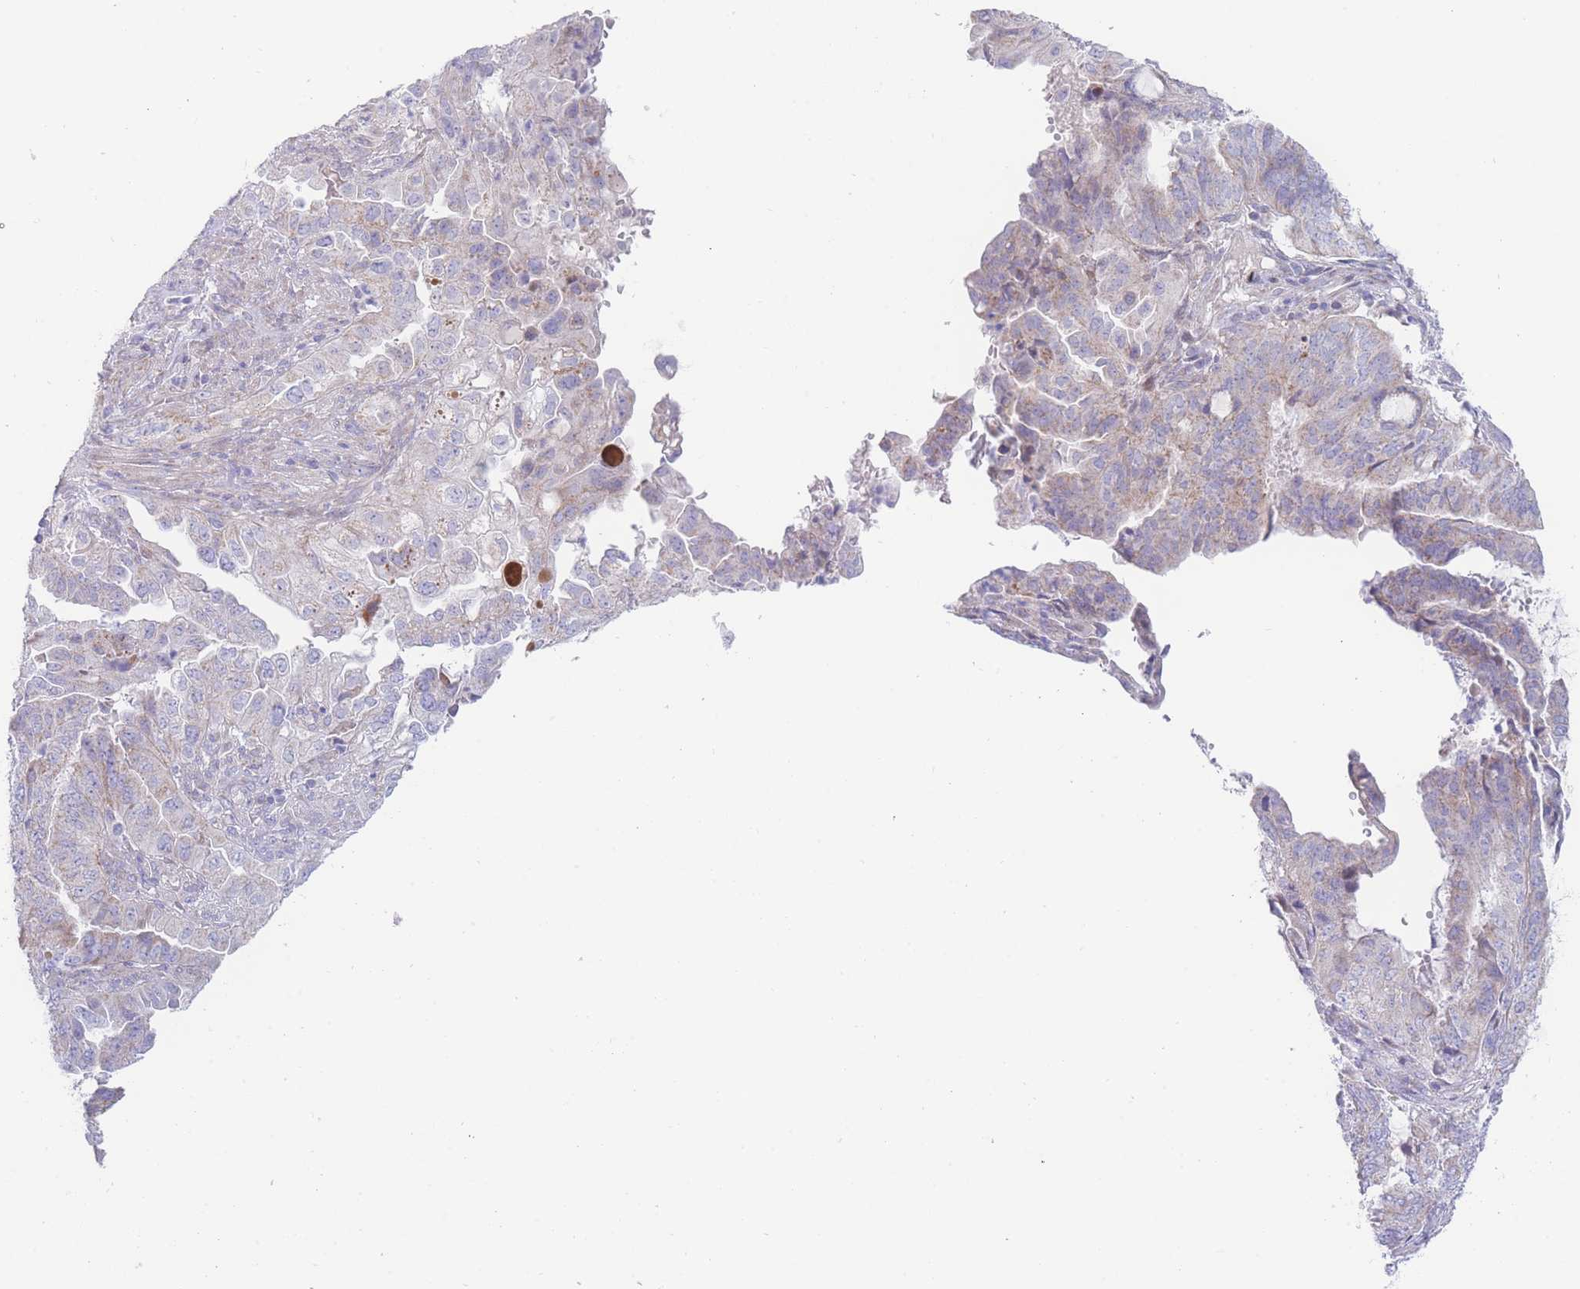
{"staining": {"intensity": "negative", "quantity": "none", "location": "none"}, "tissue": "endometrial cancer", "cell_type": "Tumor cells", "image_type": "cancer", "snomed": [{"axis": "morphology", "description": "Adenocarcinoma, NOS"}, {"axis": "topography", "description": "Endometrium"}], "caption": "Immunohistochemical staining of human endometrial cancer exhibits no significant staining in tumor cells. The staining was performed using DAB (3,3'-diaminobenzidine) to visualize the protein expression in brown, while the nuclei were stained in blue with hematoxylin (Magnification: 20x).", "gene": "GPAM", "patient": {"sex": "female", "age": 51}}